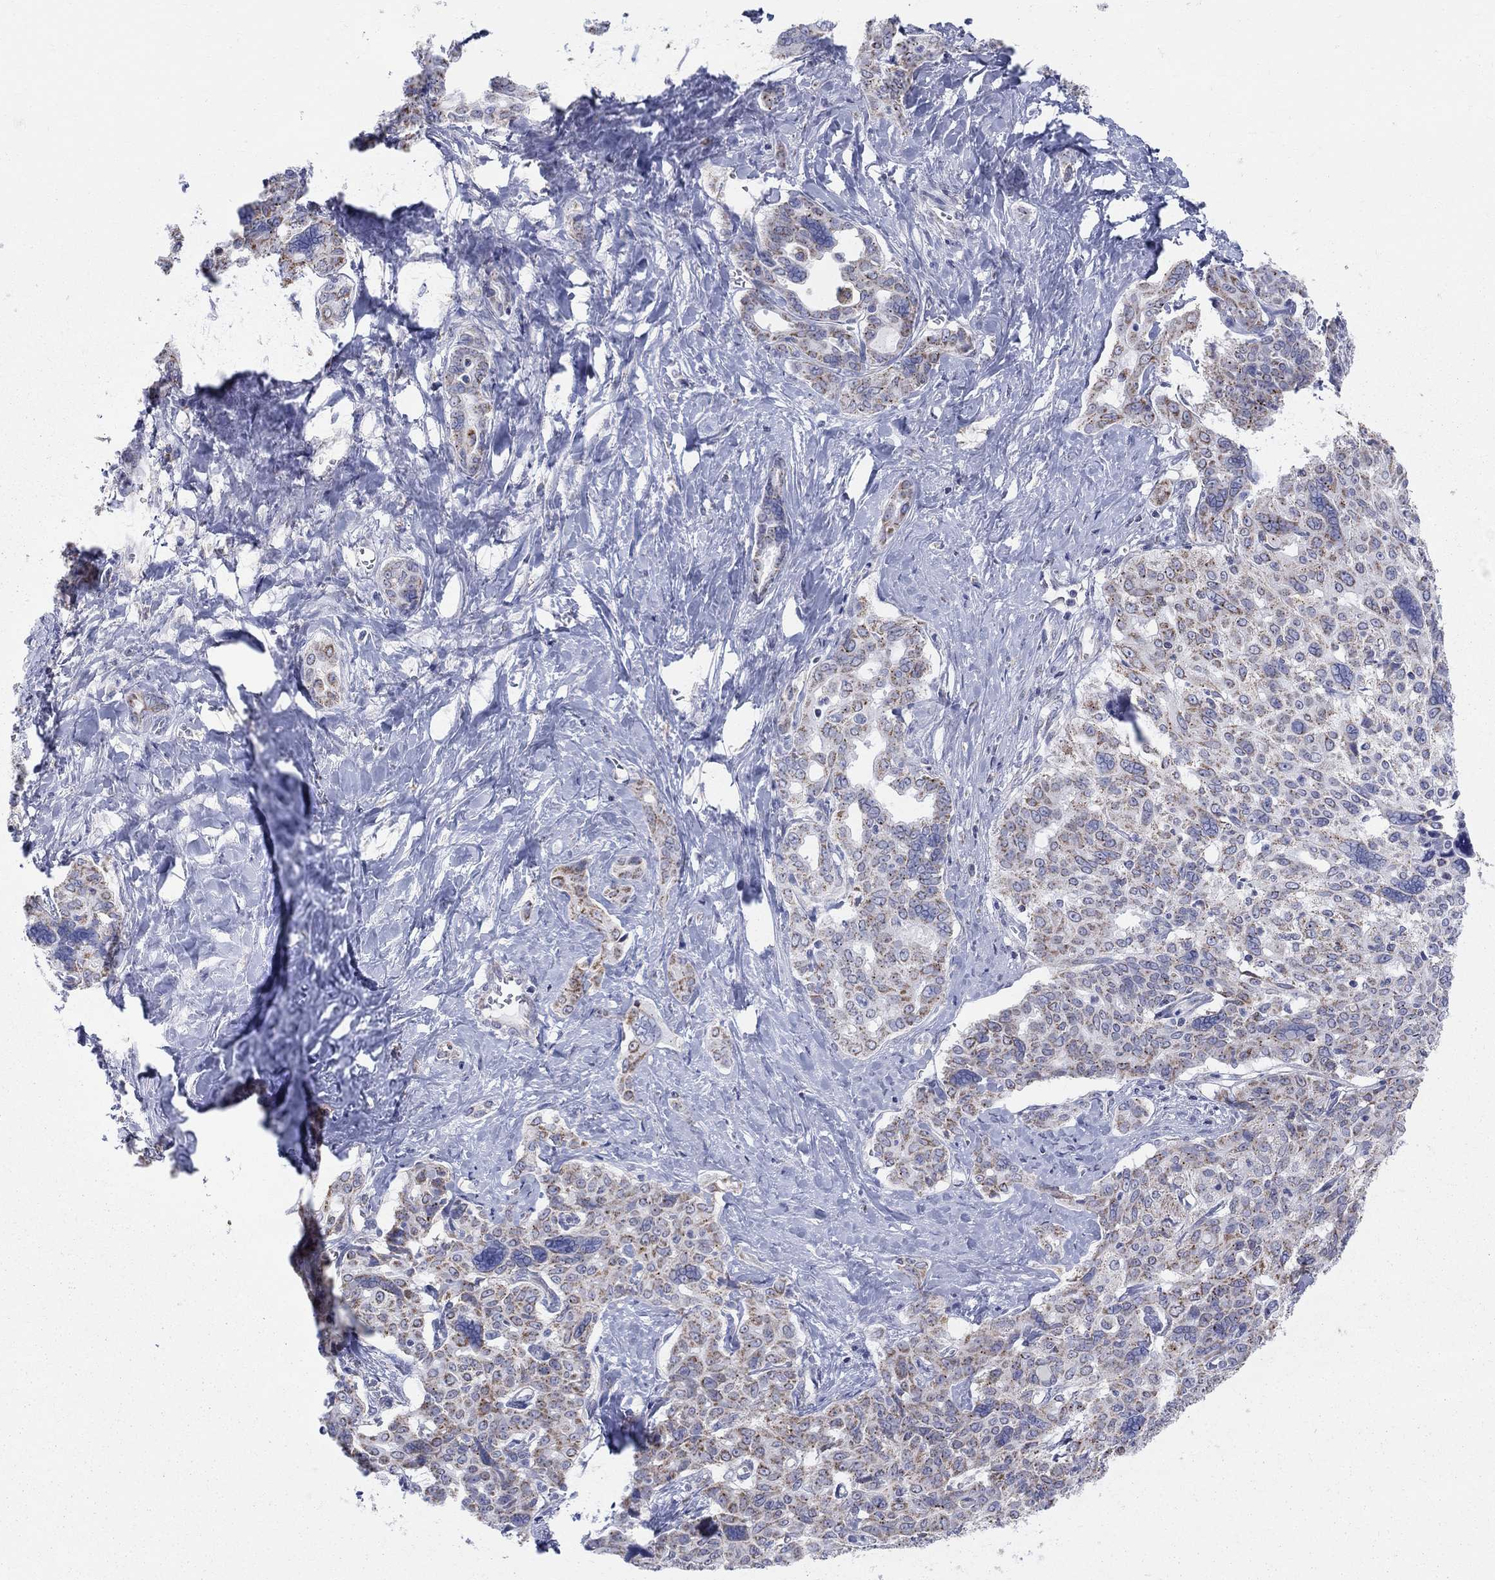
{"staining": {"intensity": "strong", "quantity": "25%-75%", "location": "cytoplasmic/membranous"}, "tissue": "liver cancer", "cell_type": "Tumor cells", "image_type": "cancer", "snomed": [{"axis": "morphology", "description": "Cholangiocarcinoma"}, {"axis": "topography", "description": "Liver"}], "caption": "High-power microscopy captured an immunohistochemistry histopathology image of liver cancer, revealing strong cytoplasmic/membranous positivity in about 25%-75% of tumor cells.", "gene": "KISS1R", "patient": {"sex": "female", "age": 47}}